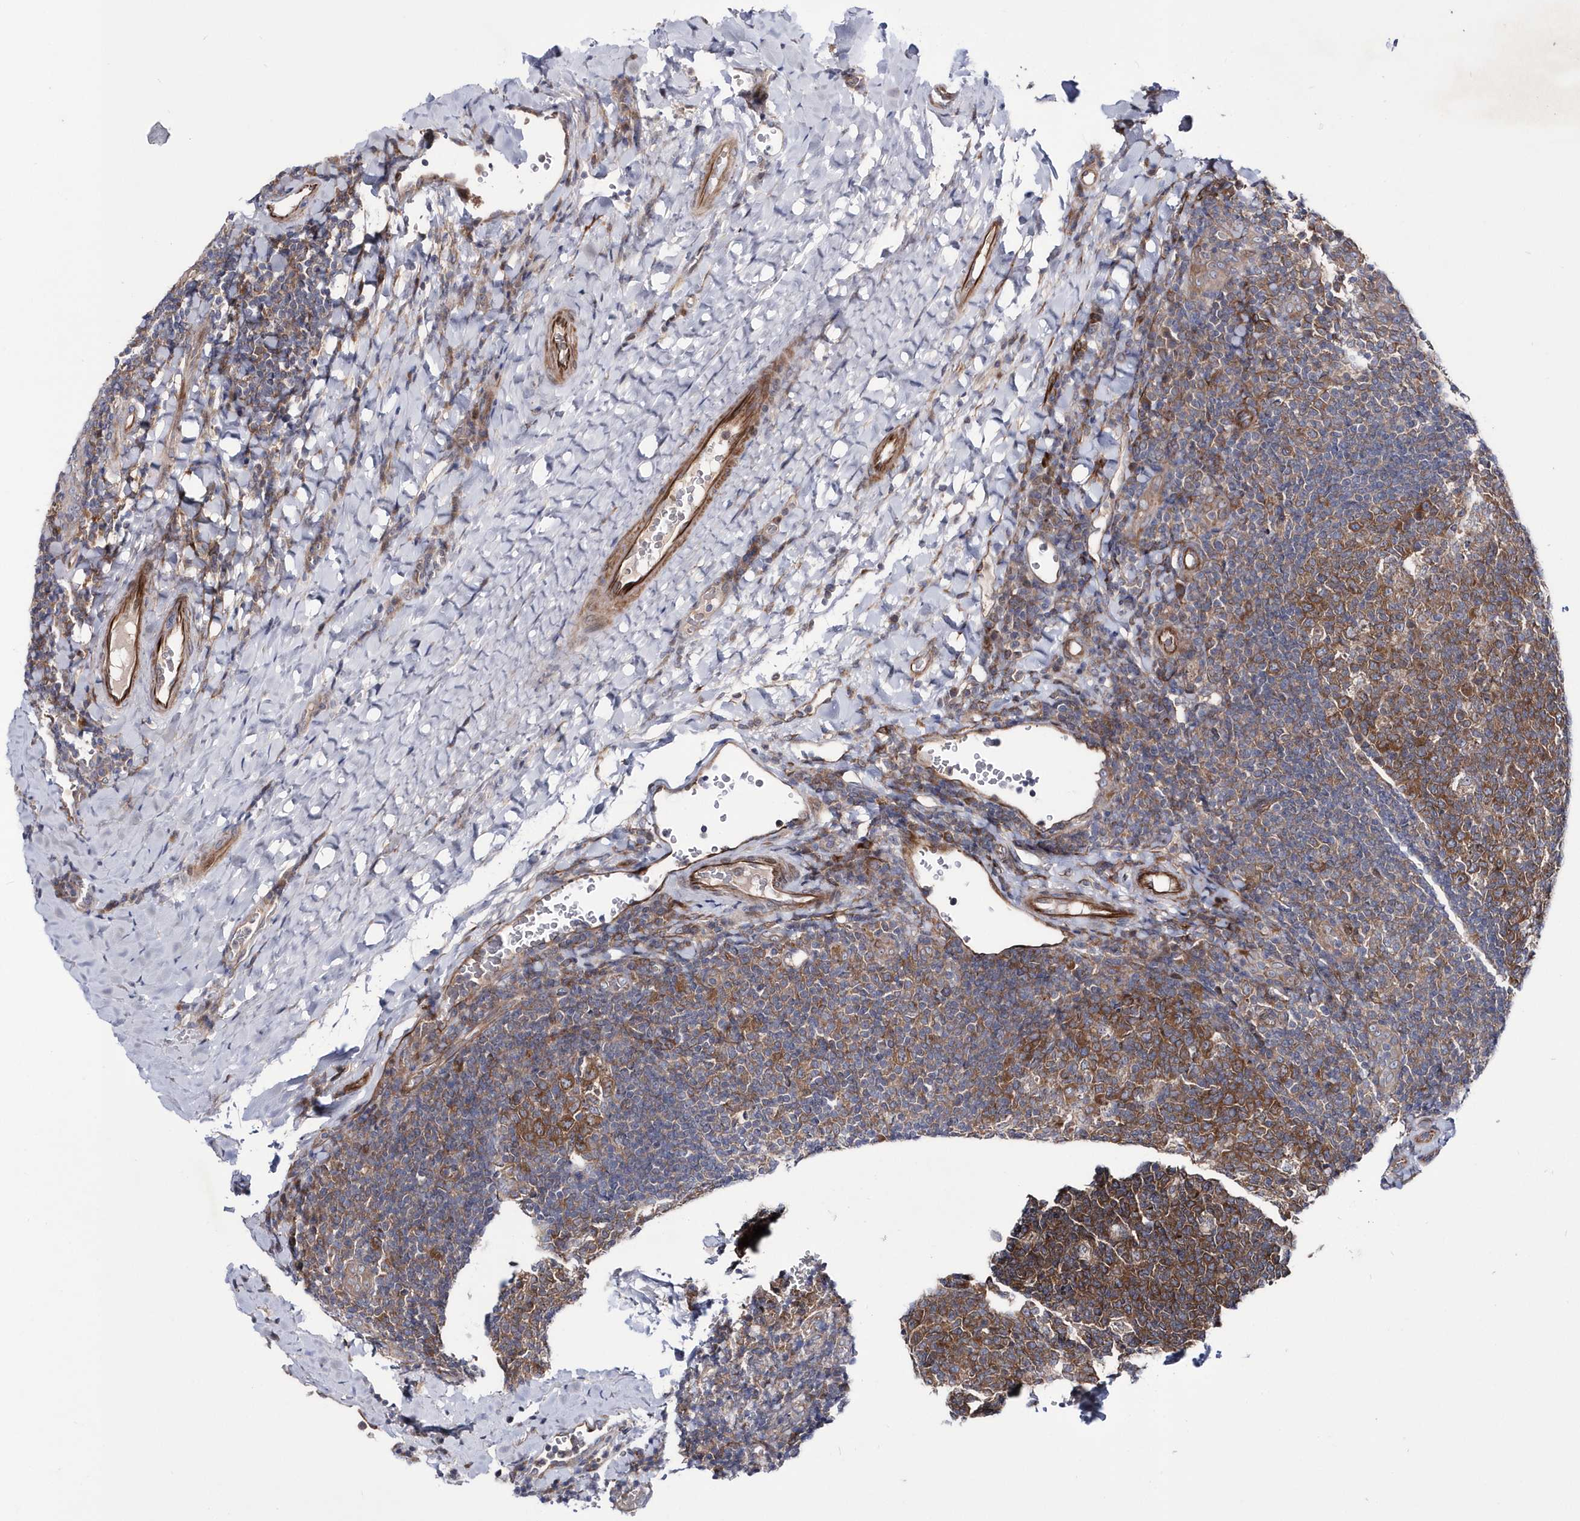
{"staining": {"intensity": "moderate", "quantity": ">75%", "location": "cytoplasmic/membranous"}, "tissue": "tonsil", "cell_type": "Germinal center cells", "image_type": "normal", "snomed": [{"axis": "morphology", "description": "Normal tissue, NOS"}, {"axis": "topography", "description": "Tonsil"}], "caption": "Immunohistochemistry image of normal tonsil: tonsil stained using immunohistochemistry reveals medium levels of moderate protein expression localized specifically in the cytoplasmic/membranous of germinal center cells, appearing as a cytoplasmic/membranous brown color.", "gene": "DSPP", "patient": {"sex": "male", "age": 17}}